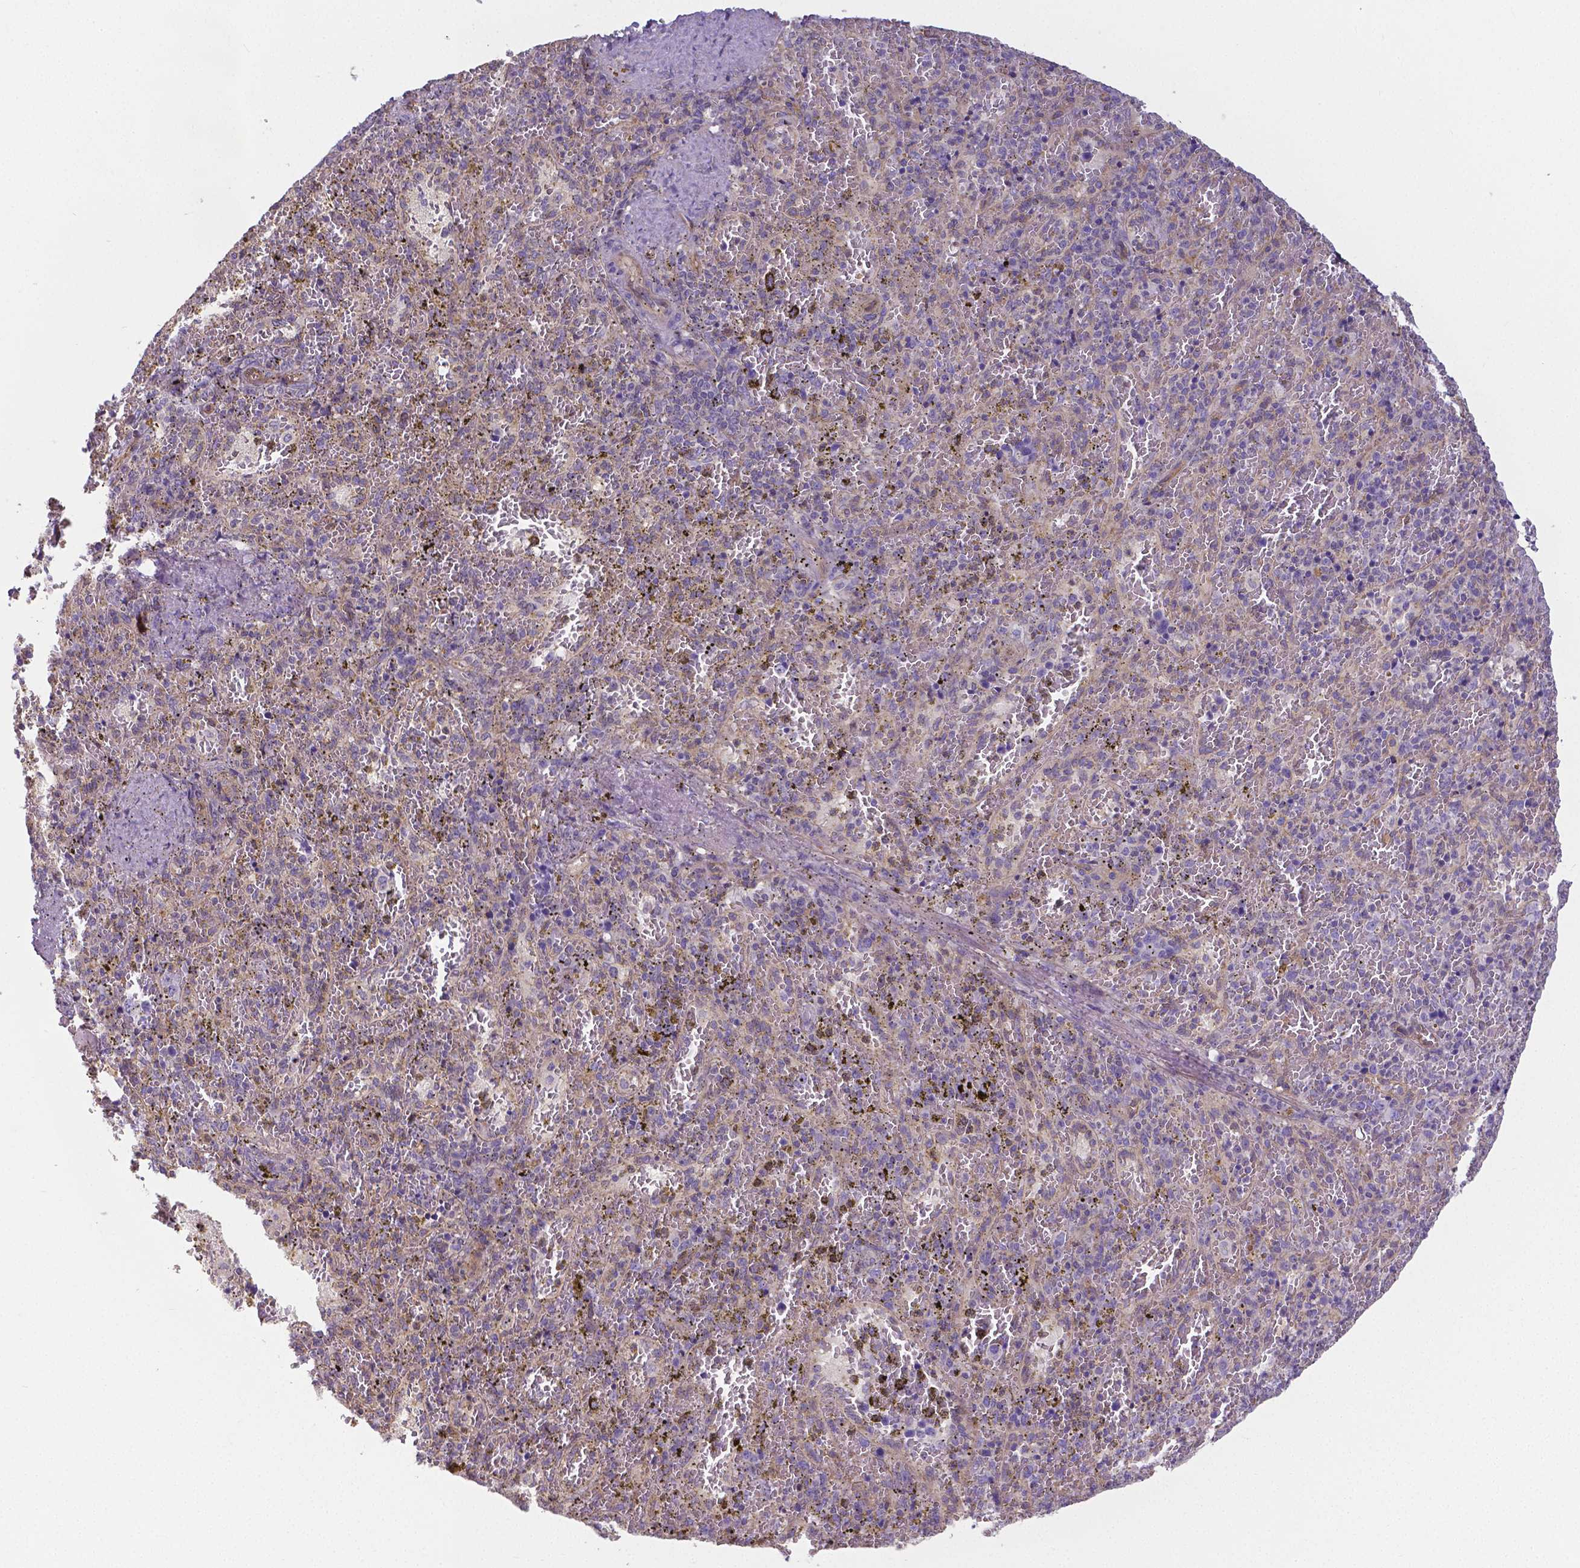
{"staining": {"intensity": "negative", "quantity": "none", "location": "none"}, "tissue": "spleen", "cell_type": "Cells in red pulp", "image_type": "normal", "snomed": [{"axis": "morphology", "description": "Normal tissue, NOS"}, {"axis": "topography", "description": "Spleen"}], "caption": "High magnification brightfield microscopy of normal spleen stained with DAB (3,3'-diaminobenzidine) (brown) and counterstained with hematoxylin (blue): cells in red pulp show no significant expression. The staining is performed using DAB brown chromogen with nuclei counter-stained in using hematoxylin.", "gene": "CRMP1", "patient": {"sex": "female", "age": 50}}